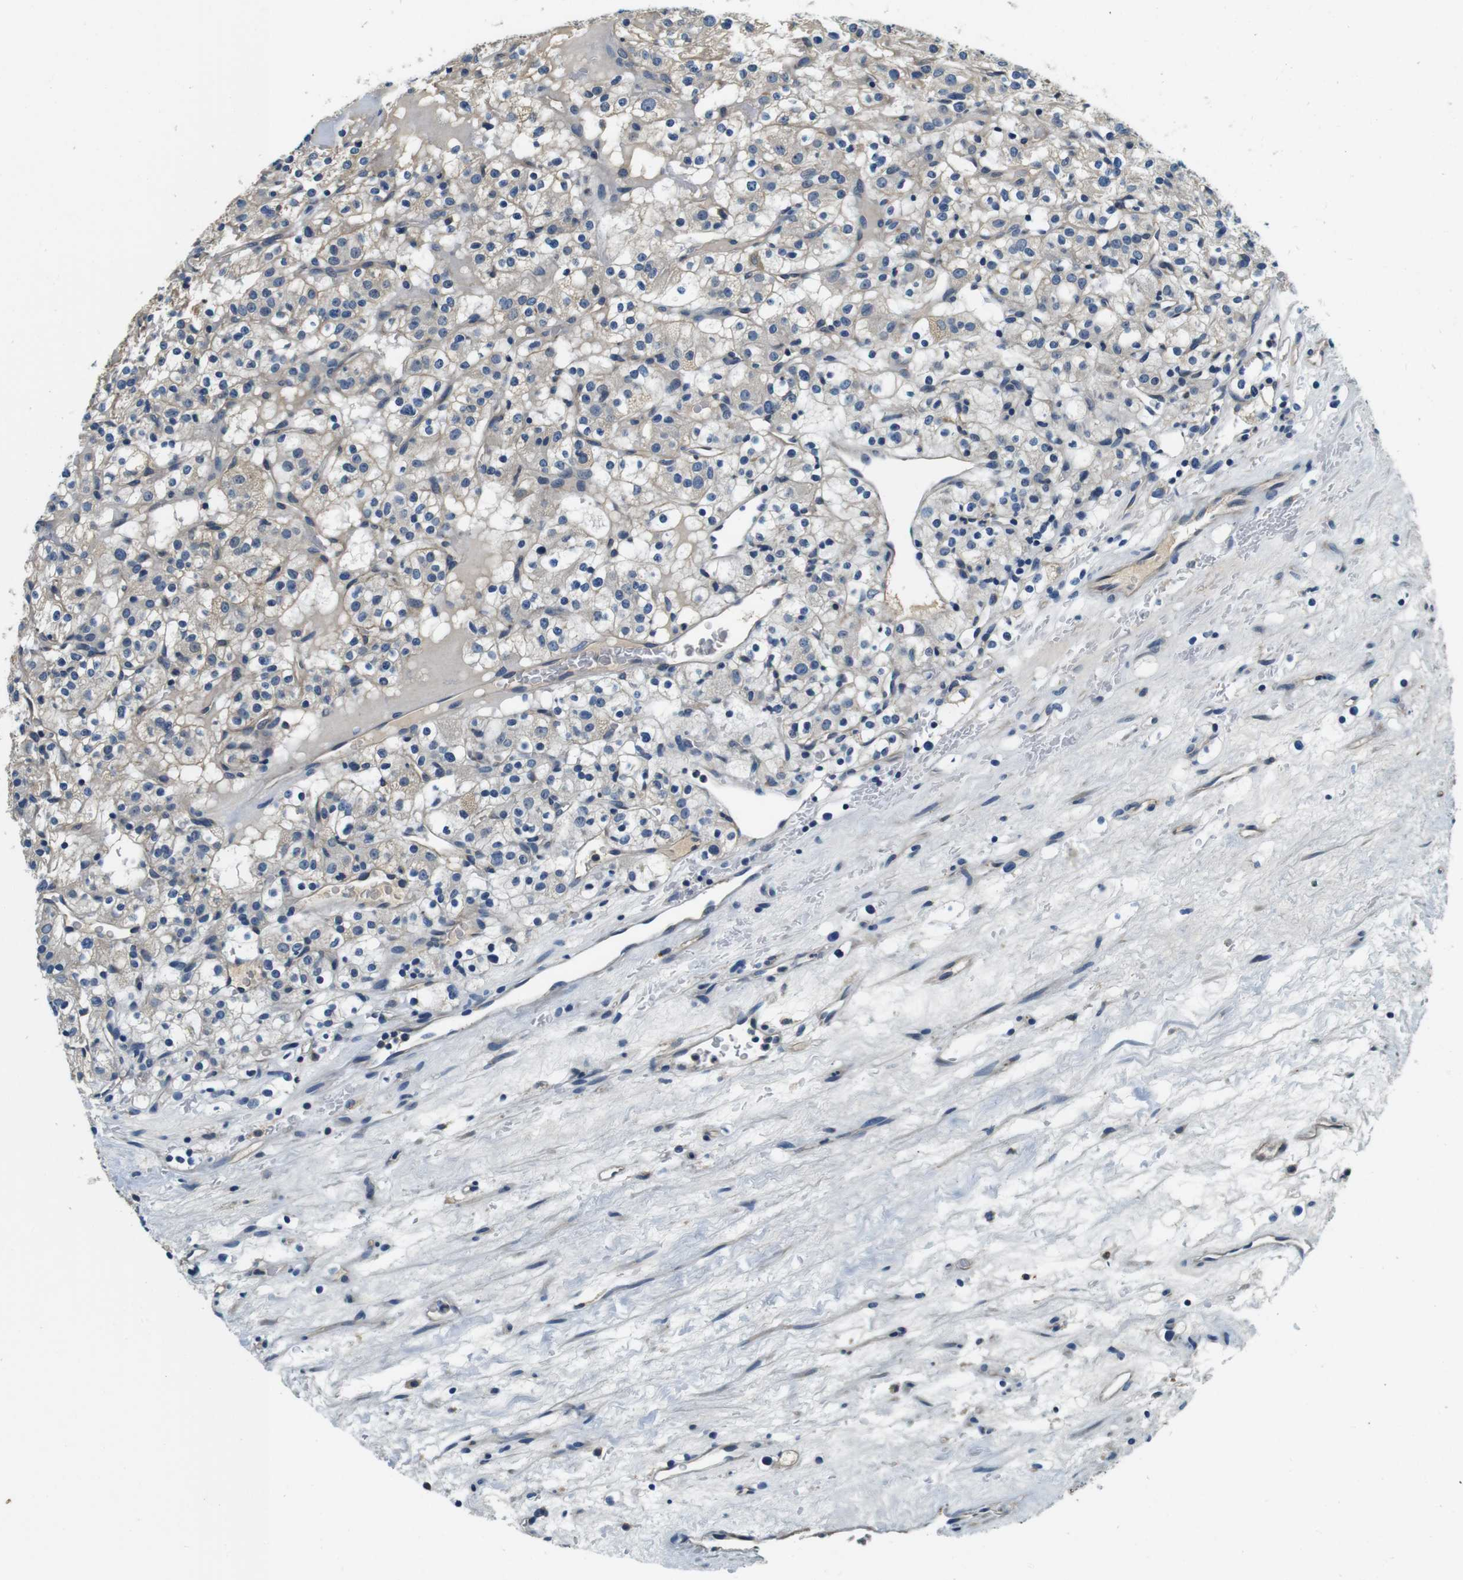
{"staining": {"intensity": "weak", "quantity": "<25%", "location": "cytoplasmic/membranous"}, "tissue": "renal cancer", "cell_type": "Tumor cells", "image_type": "cancer", "snomed": [{"axis": "morphology", "description": "Normal tissue, NOS"}, {"axis": "morphology", "description": "Adenocarcinoma, NOS"}, {"axis": "topography", "description": "Kidney"}], "caption": "Tumor cells show no significant protein positivity in renal adenocarcinoma. Nuclei are stained in blue.", "gene": "DTNA", "patient": {"sex": "female", "age": 72}}